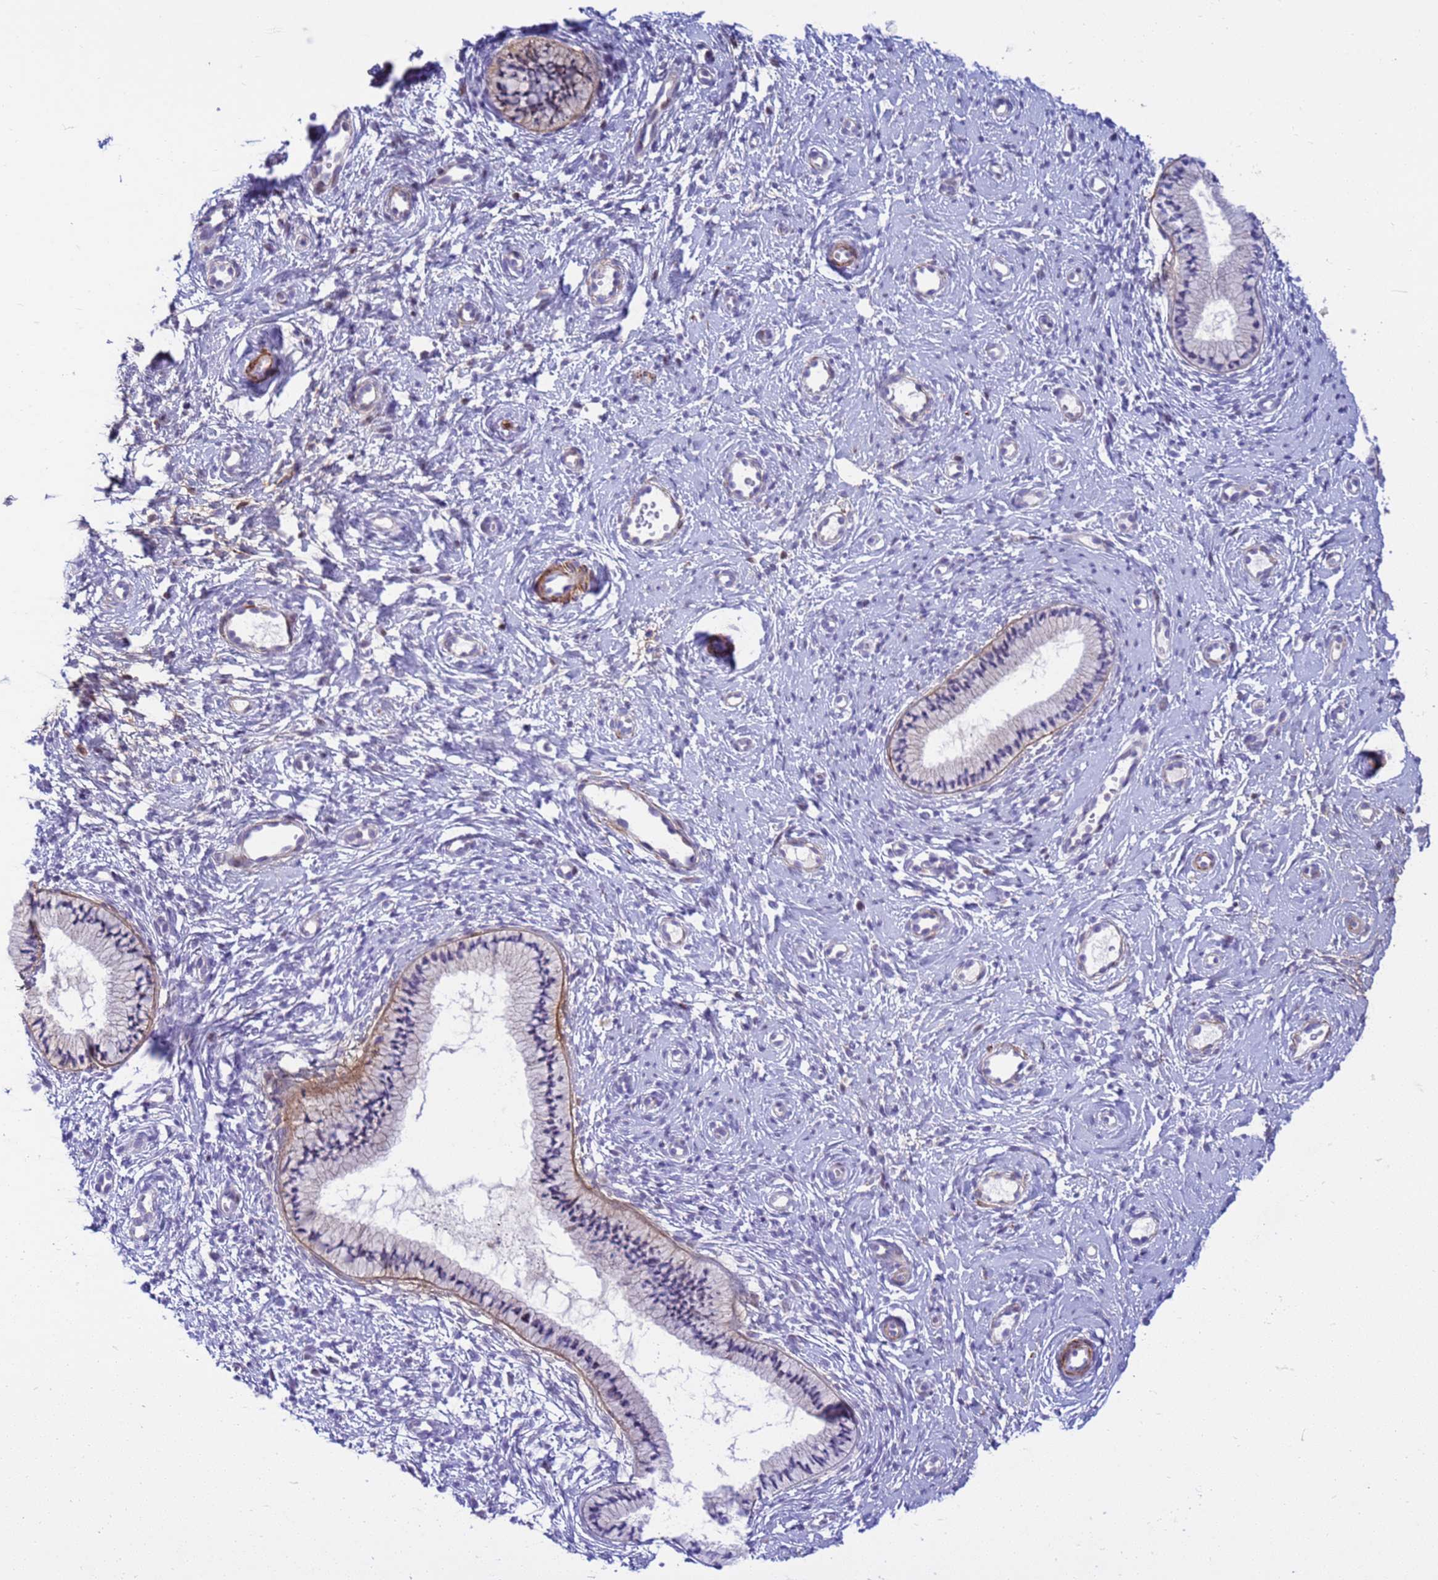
{"staining": {"intensity": "negative", "quantity": "none", "location": "none"}, "tissue": "cervix", "cell_type": "Glandular cells", "image_type": "normal", "snomed": [{"axis": "morphology", "description": "Normal tissue, NOS"}, {"axis": "topography", "description": "Cervix"}], "caption": "Immunohistochemistry (IHC) histopathology image of benign human cervix stained for a protein (brown), which shows no positivity in glandular cells.", "gene": "P2RX7", "patient": {"sex": "female", "age": 57}}